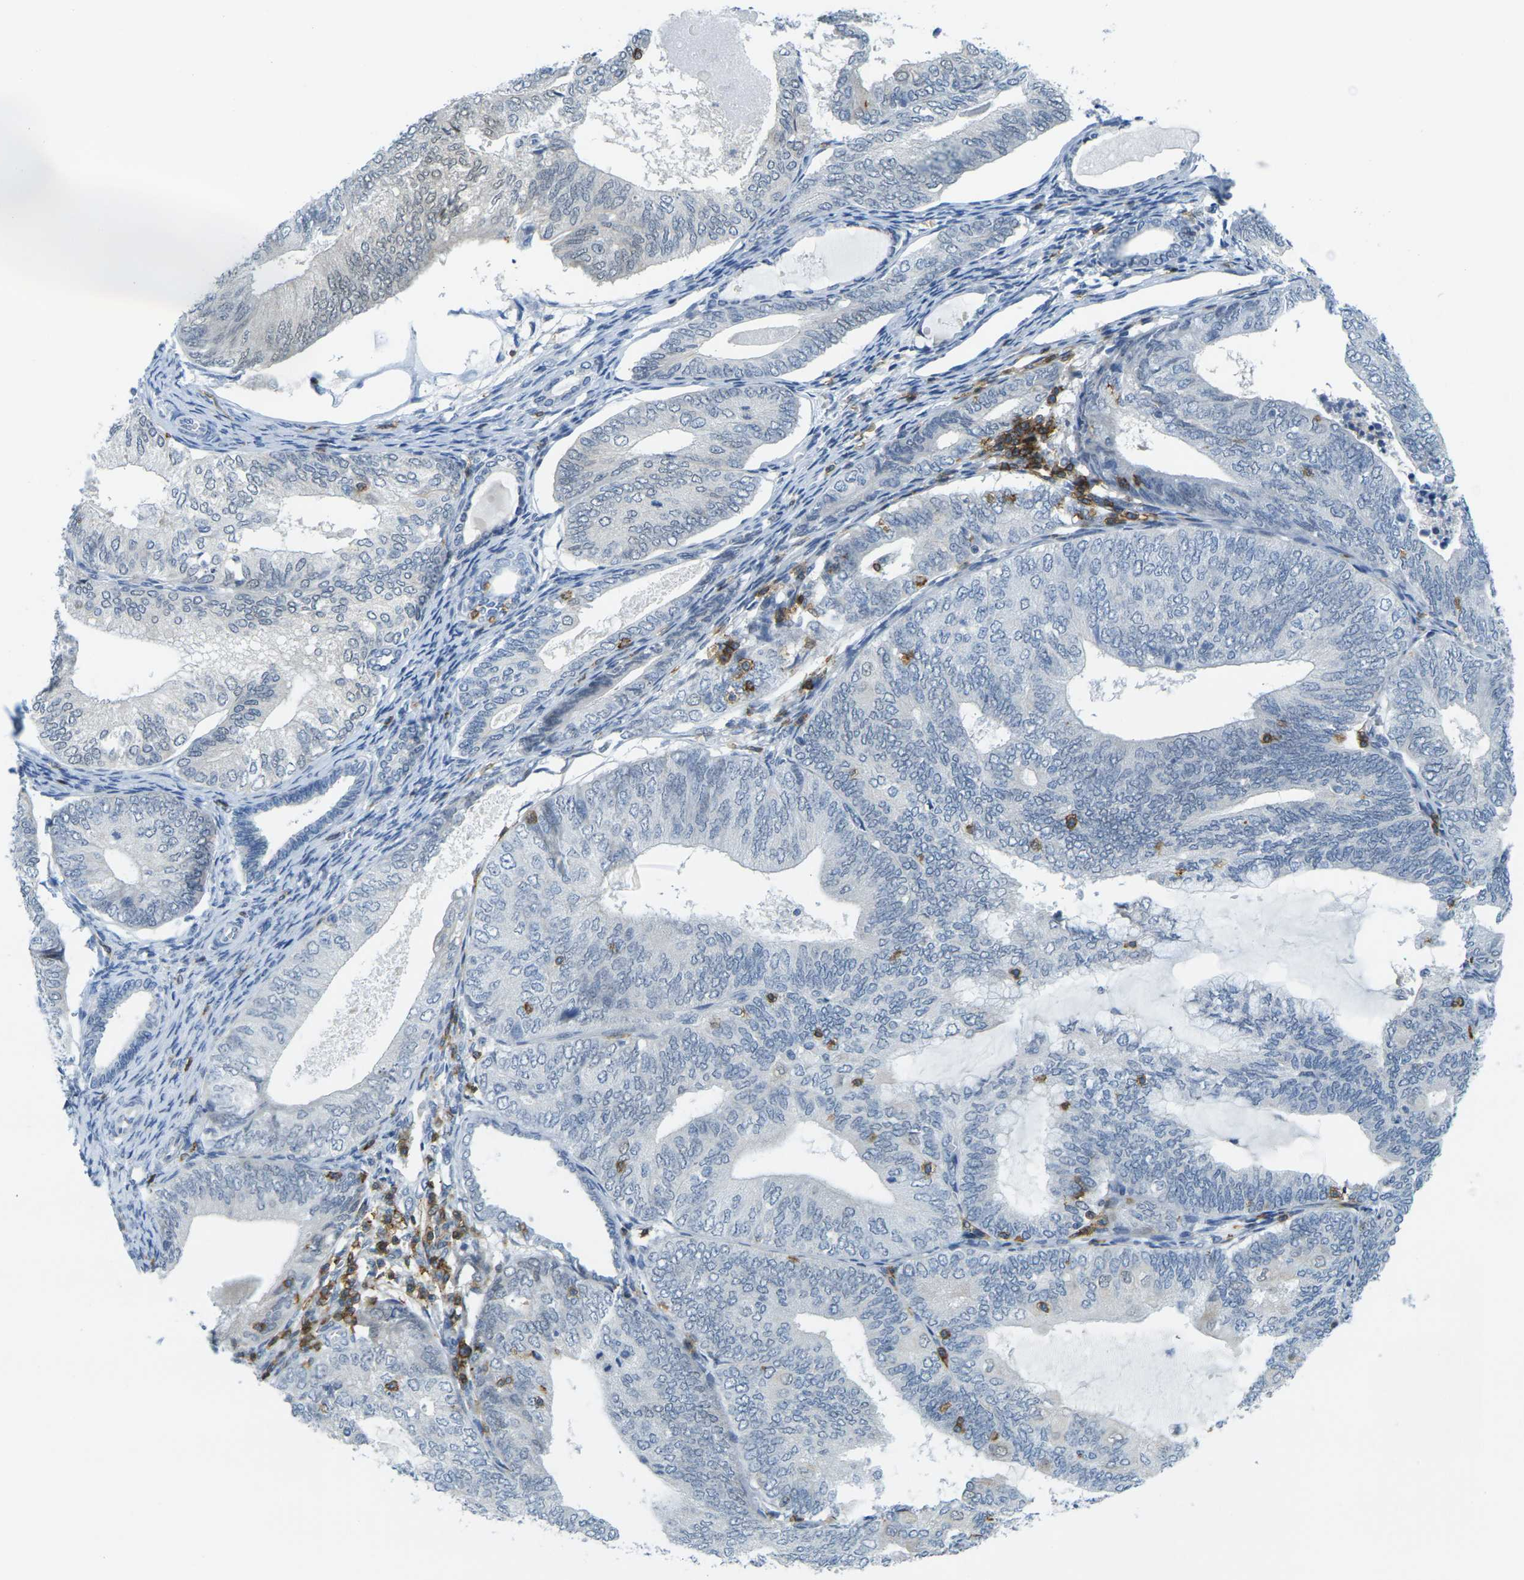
{"staining": {"intensity": "negative", "quantity": "none", "location": "none"}, "tissue": "endometrial cancer", "cell_type": "Tumor cells", "image_type": "cancer", "snomed": [{"axis": "morphology", "description": "Adenocarcinoma, NOS"}, {"axis": "topography", "description": "Endometrium"}], "caption": "Tumor cells are negative for protein expression in human endometrial adenocarcinoma.", "gene": "CD3D", "patient": {"sex": "female", "age": 81}}